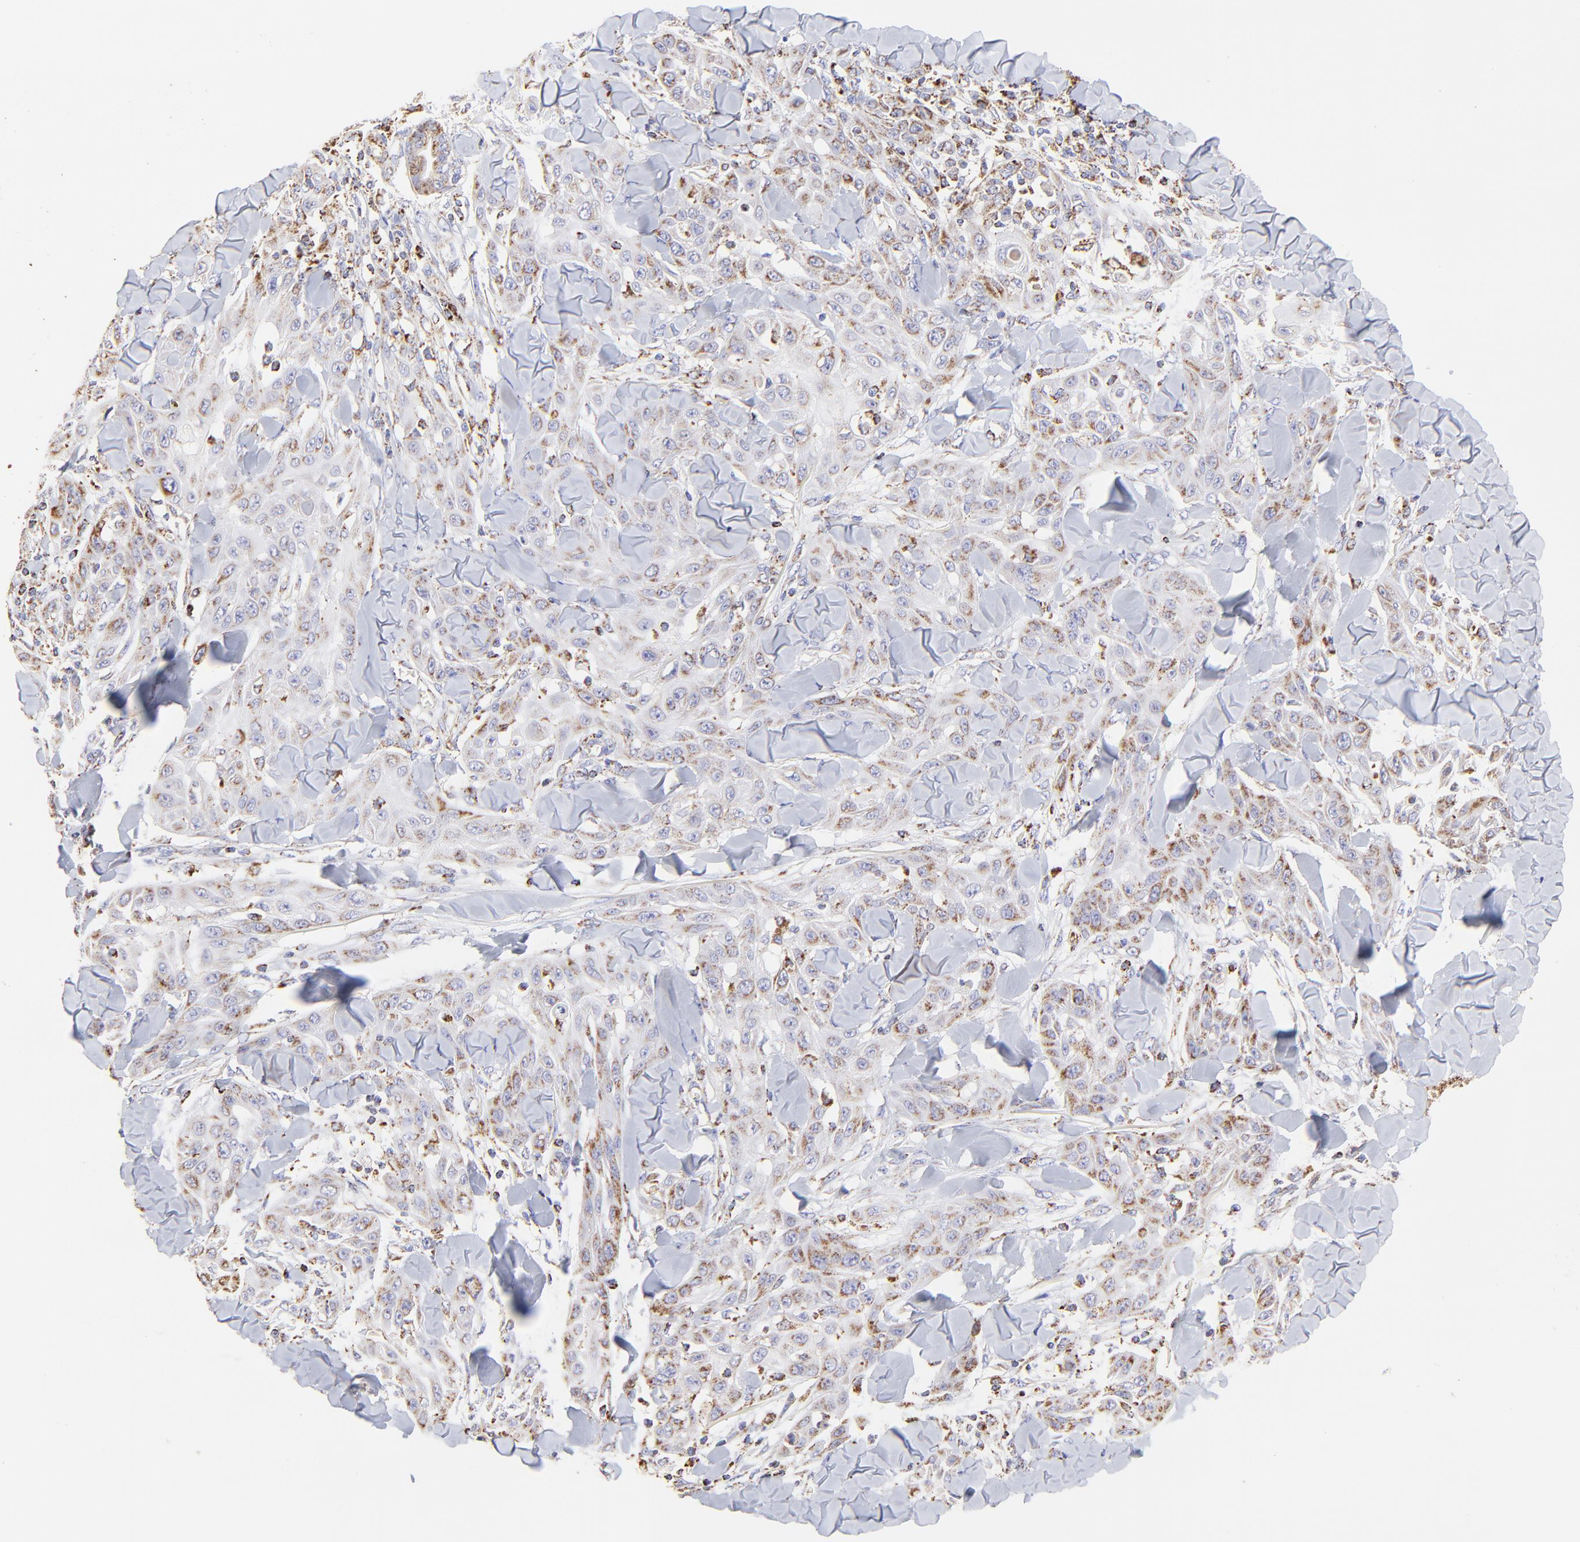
{"staining": {"intensity": "moderate", "quantity": "25%-75%", "location": "cytoplasmic/membranous"}, "tissue": "skin cancer", "cell_type": "Tumor cells", "image_type": "cancer", "snomed": [{"axis": "morphology", "description": "Squamous cell carcinoma, NOS"}, {"axis": "topography", "description": "Skin"}], "caption": "Immunohistochemical staining of skin squamous cell carcinoma demonstrates moderate cytoplasmic/membranous protein staining in about 25%-75% of tumor cells.", "gene": "ECH1", "patient": {"sex": "male", "age": 24}}